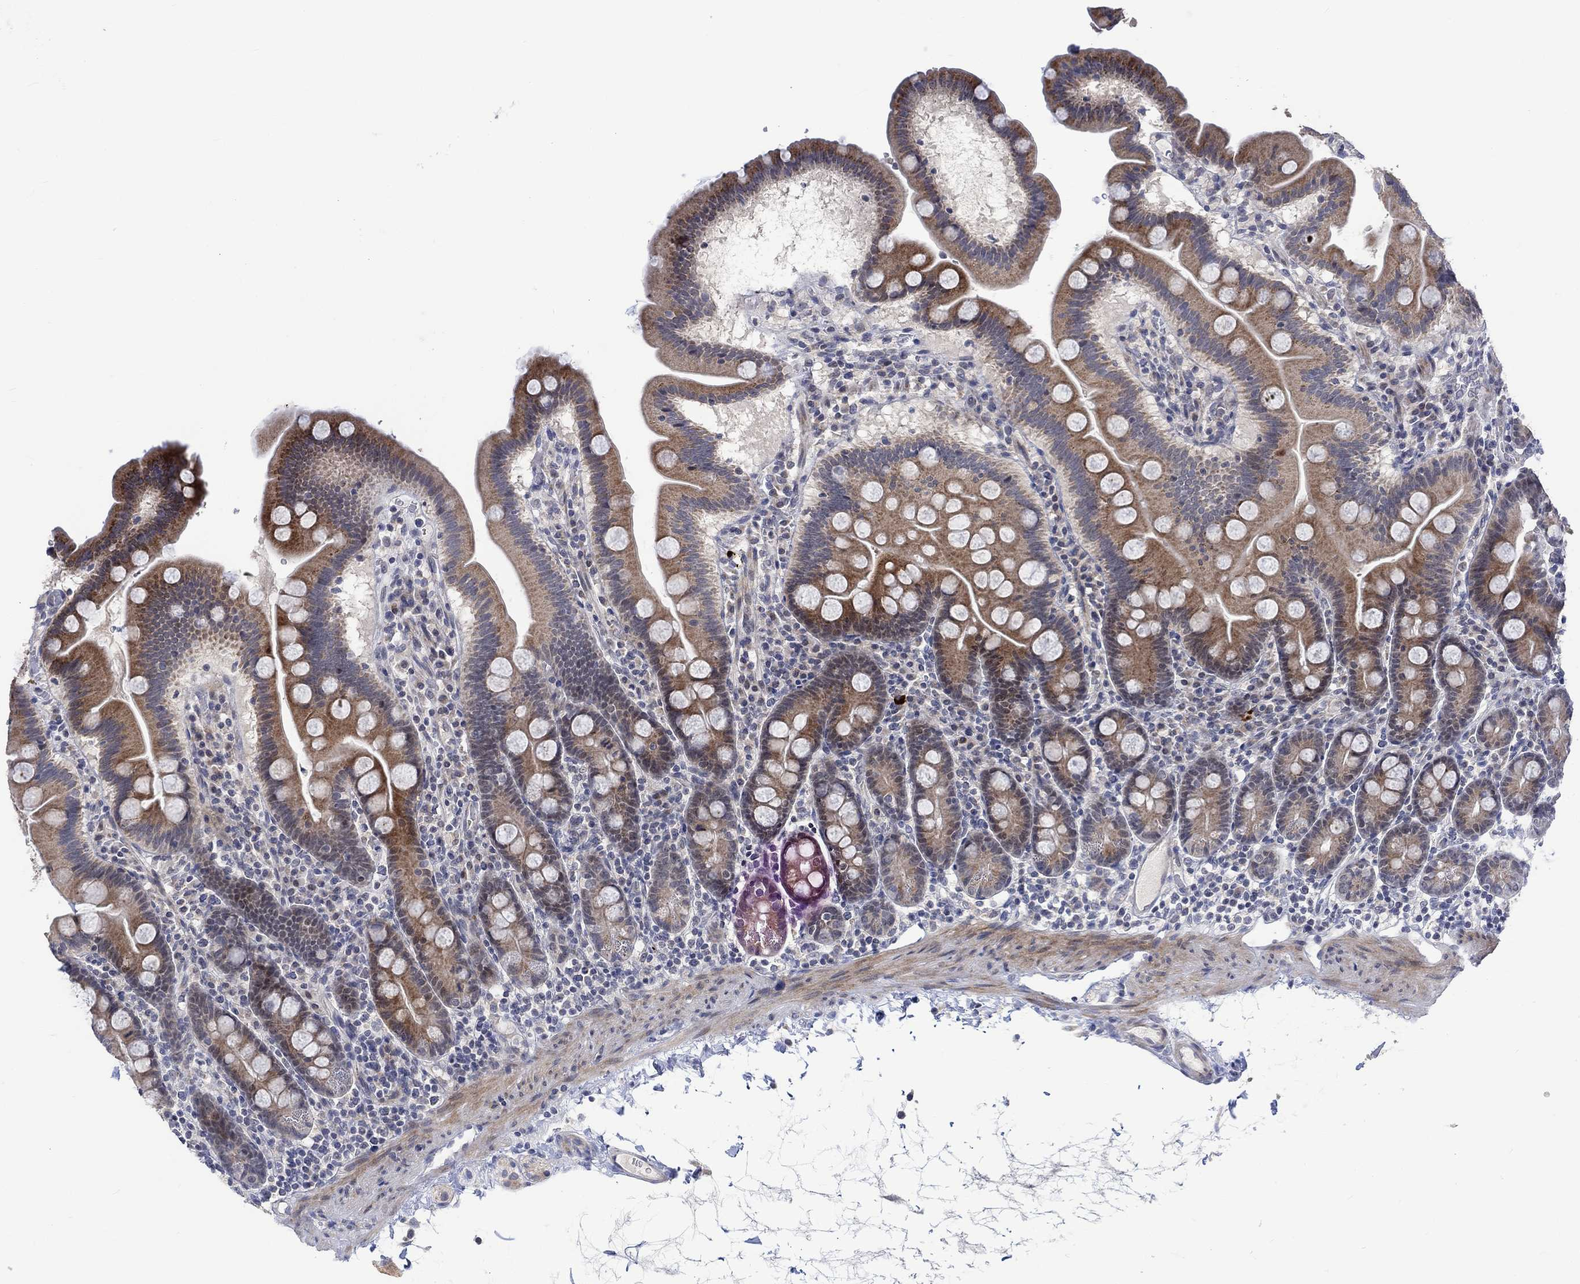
{"staining": {"intensity": "moderate", "quantity": "25%-75%", "location": "cytoplasmic/membranous"}, "tissue": "duodenum", "cell_type": "Glandular cells", "image_type": "normal", "snomed": [{"axis": "morphology", "description": "Normal tissue, NOS"}, {"axis": "topography", "description": "Duodenum"}], "caption": "Brown immunohistochemical staining in unremarkable human duodenum shows moderate cytoplasmic/membranous positivity in about 25%-75% of glandular cells. (brown staining indicates protein expression, while blue staining denotes nuclei).", "gene": "SLC48A1", "patient": {"sex": "male", "age": 59}}